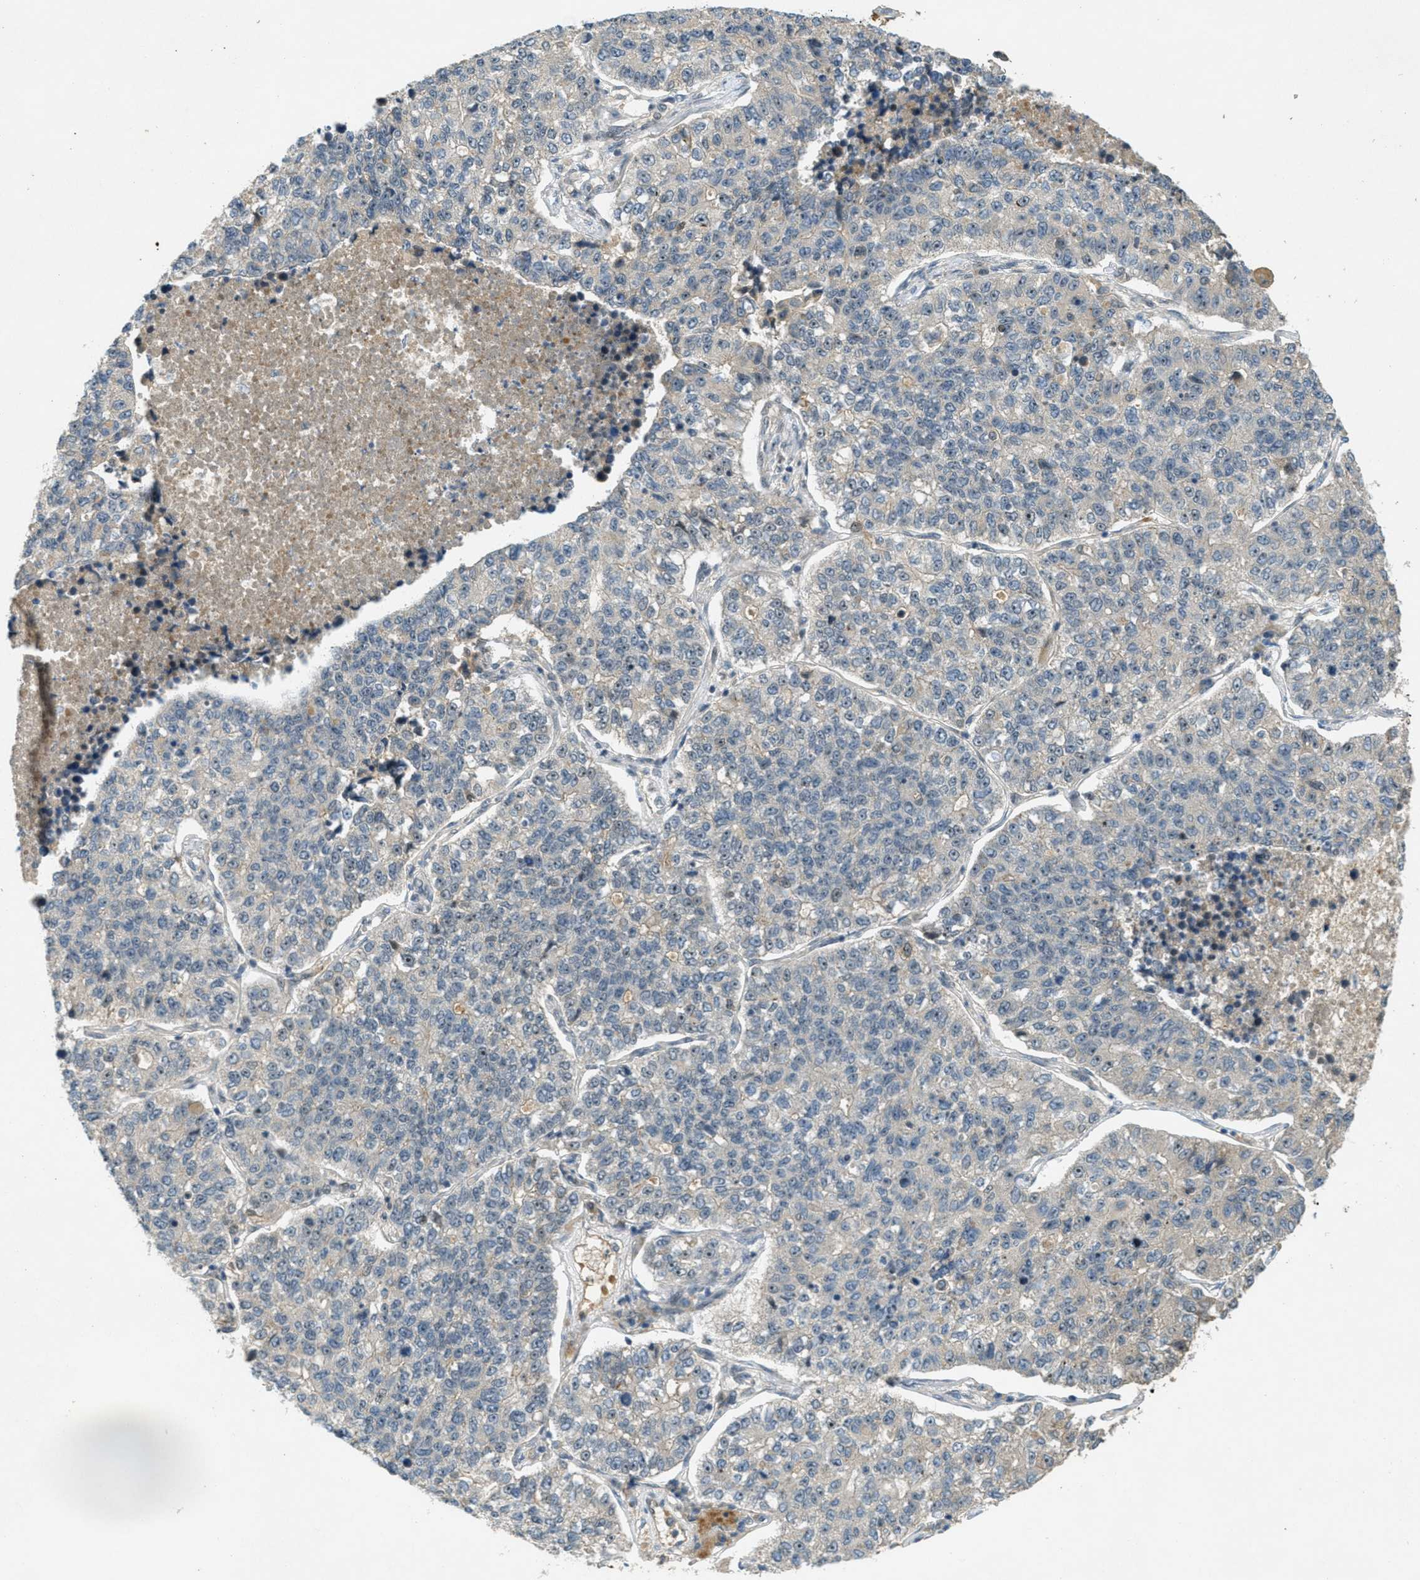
{"staining": {"intensity": "negative", "quantity": "none", "location": "none"}, "tissue": "lung cancer", "cell_type": "Tumor cells", "image_type": "cancer", "snomed": [{"axis": "morphology", "description": "Adenocarcinoma, NOS"}, {"axis": "topography", "description": "Lung"}], "caption": "Human lung cancer (adenocarcinoma) stained for a protein using immunohistochemistry displays no positivity in tumor cells.", "gene": "STK11", "patient": {"sex": "male", "age": 49}}